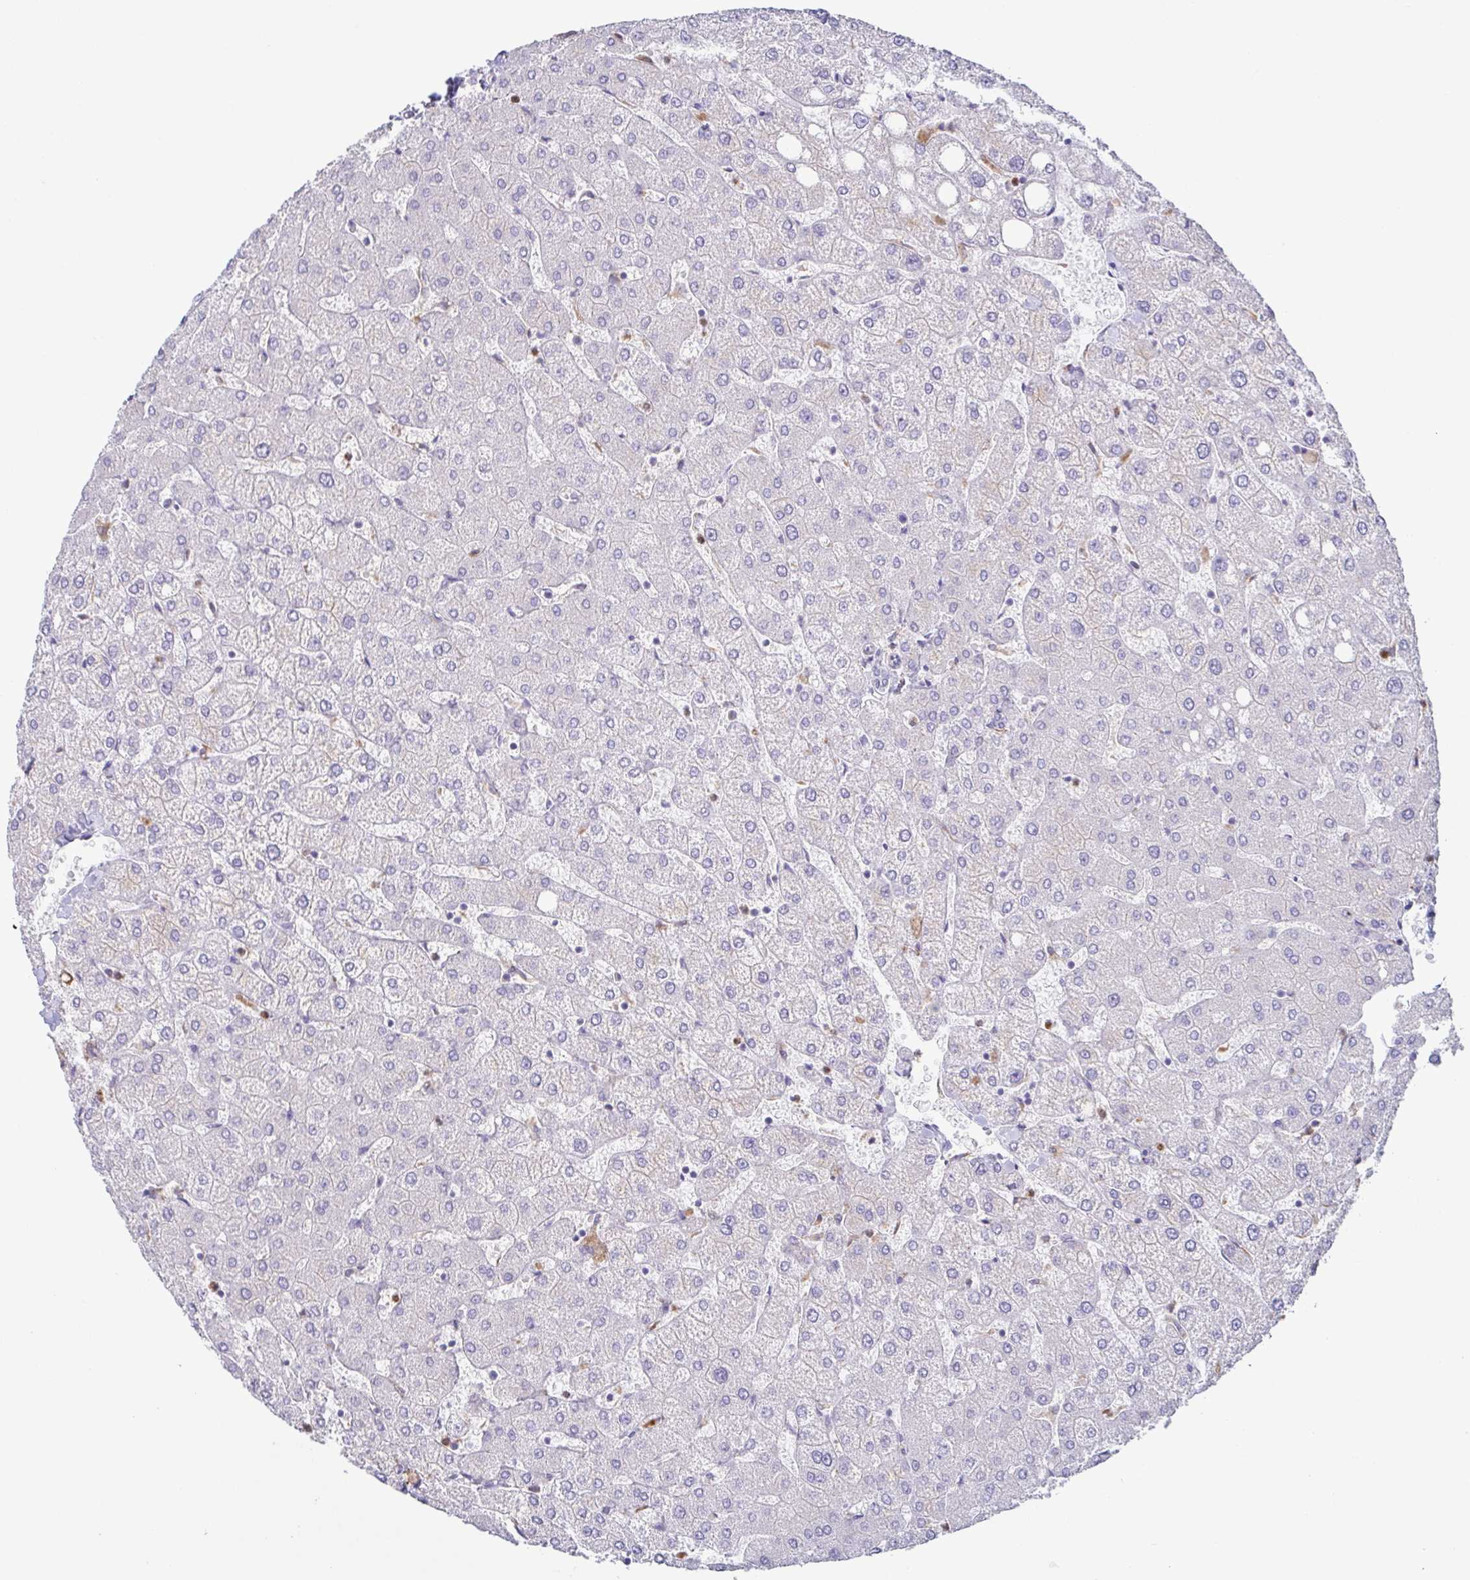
{"staining": {"intensity": "negative", "quantity": "none", "location": "none"}, "tissue": "liver", "cell_type": "Cholangiocytes", "image_type": "normal", "snomed": [{"axis": "morphology", "description": "Normal tissue, NOS"}, {"axis": "topography", "description": "Liver"}], "caption": "This is an IHC photomicrograph of normal liver. There is no expression in cholangiocytes.", "gene": "ATP6V1G2", "patient": {"sex": "female", "age": 54}}